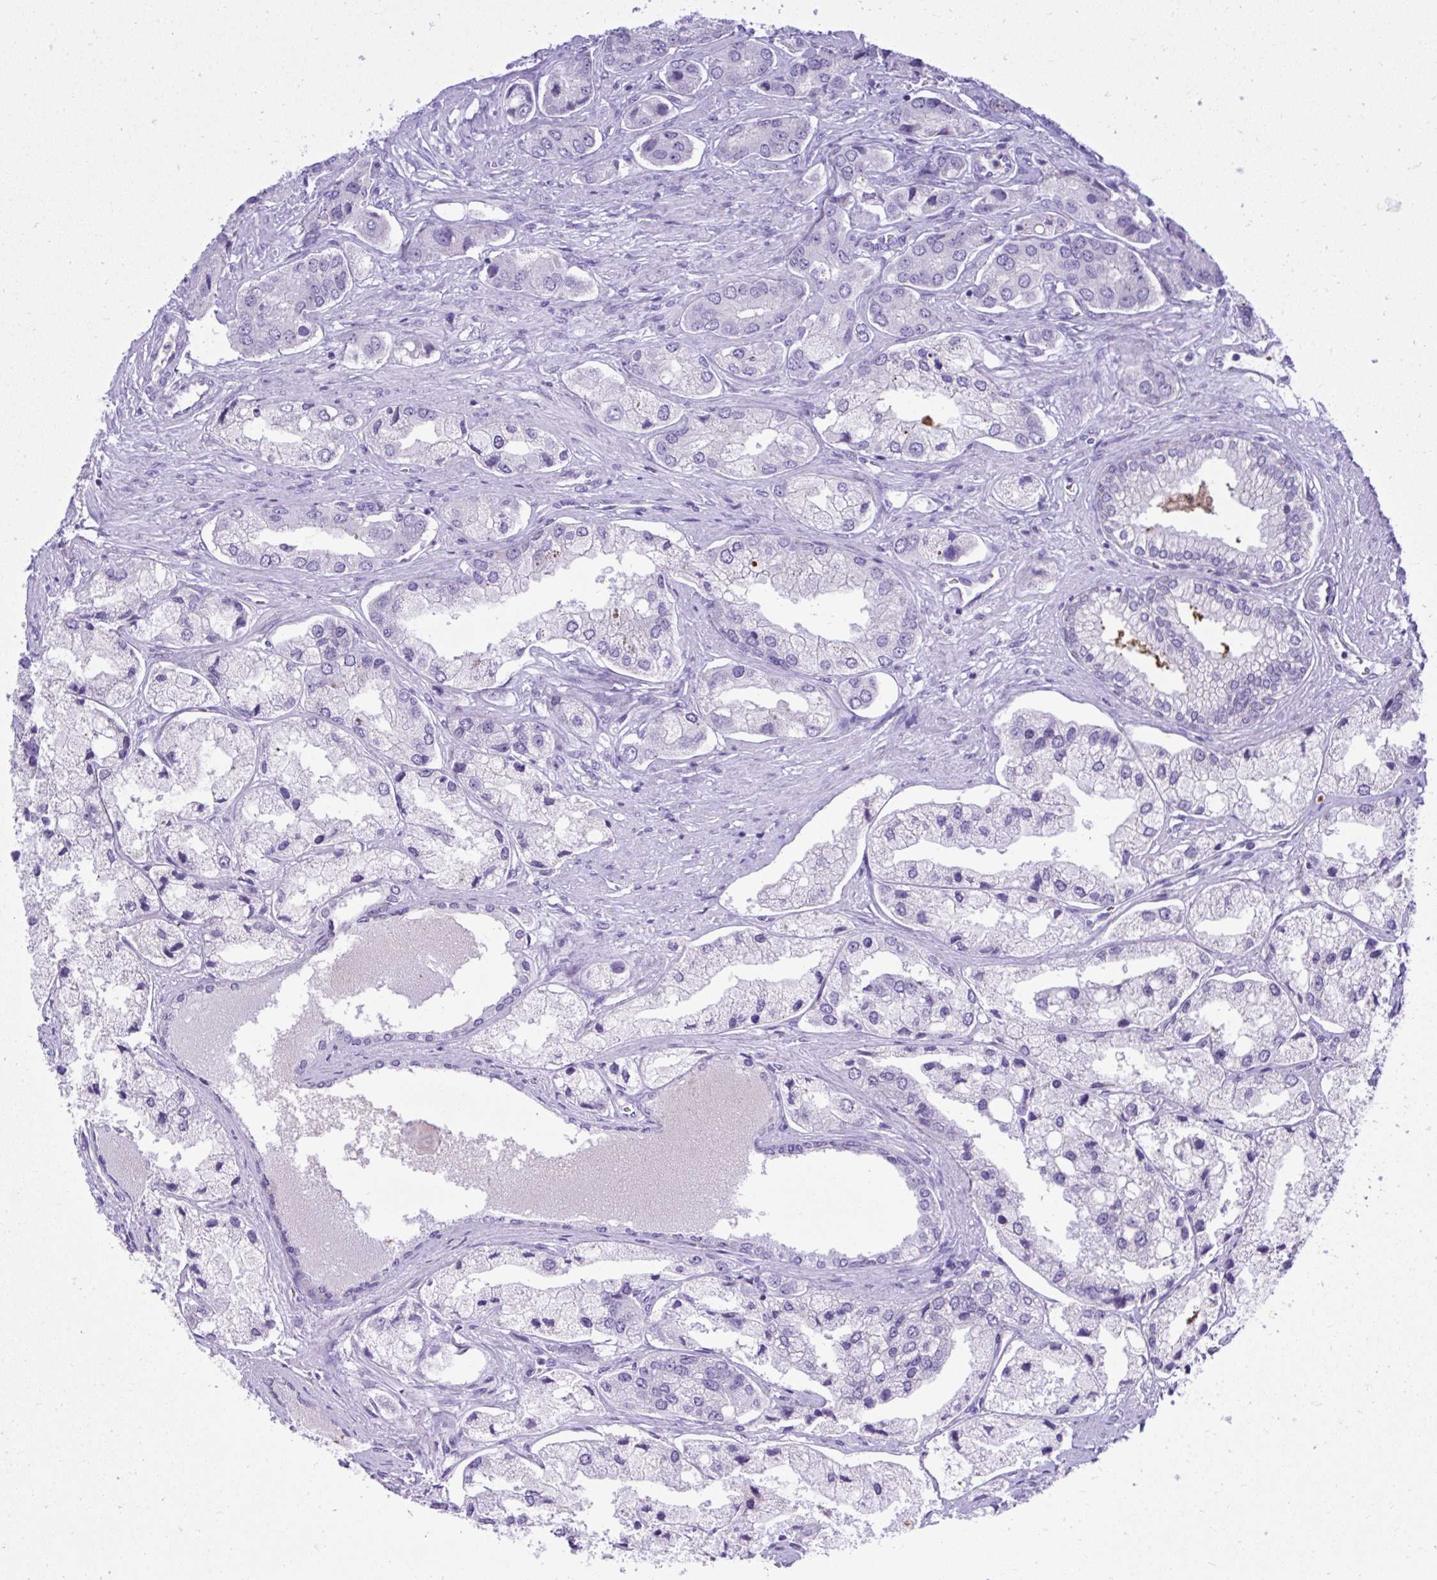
{"staining": {"intensity": "negative", "quantity": "none", "location": "none"}, "tissue": "prostate cancer", "cell_type": "Tumor cells", "image_type": "cancer", "snomed": [{"axis": "morphology", "description": "Adenocarcinoma, Low grade"}, {"axis": "topography", "description": "Prostate"}], "caption": "High magnification brightfield microscopy of prostate low-grade adenocarcinoma stained with DAB (3,3'-diaminobenzidine) (brown) and counterstained with hematoxylin (blue): tumor cells show no significant staining.", "gene": "ST6GALNAC3", "patient": {"sex": "male", "age": 69}}